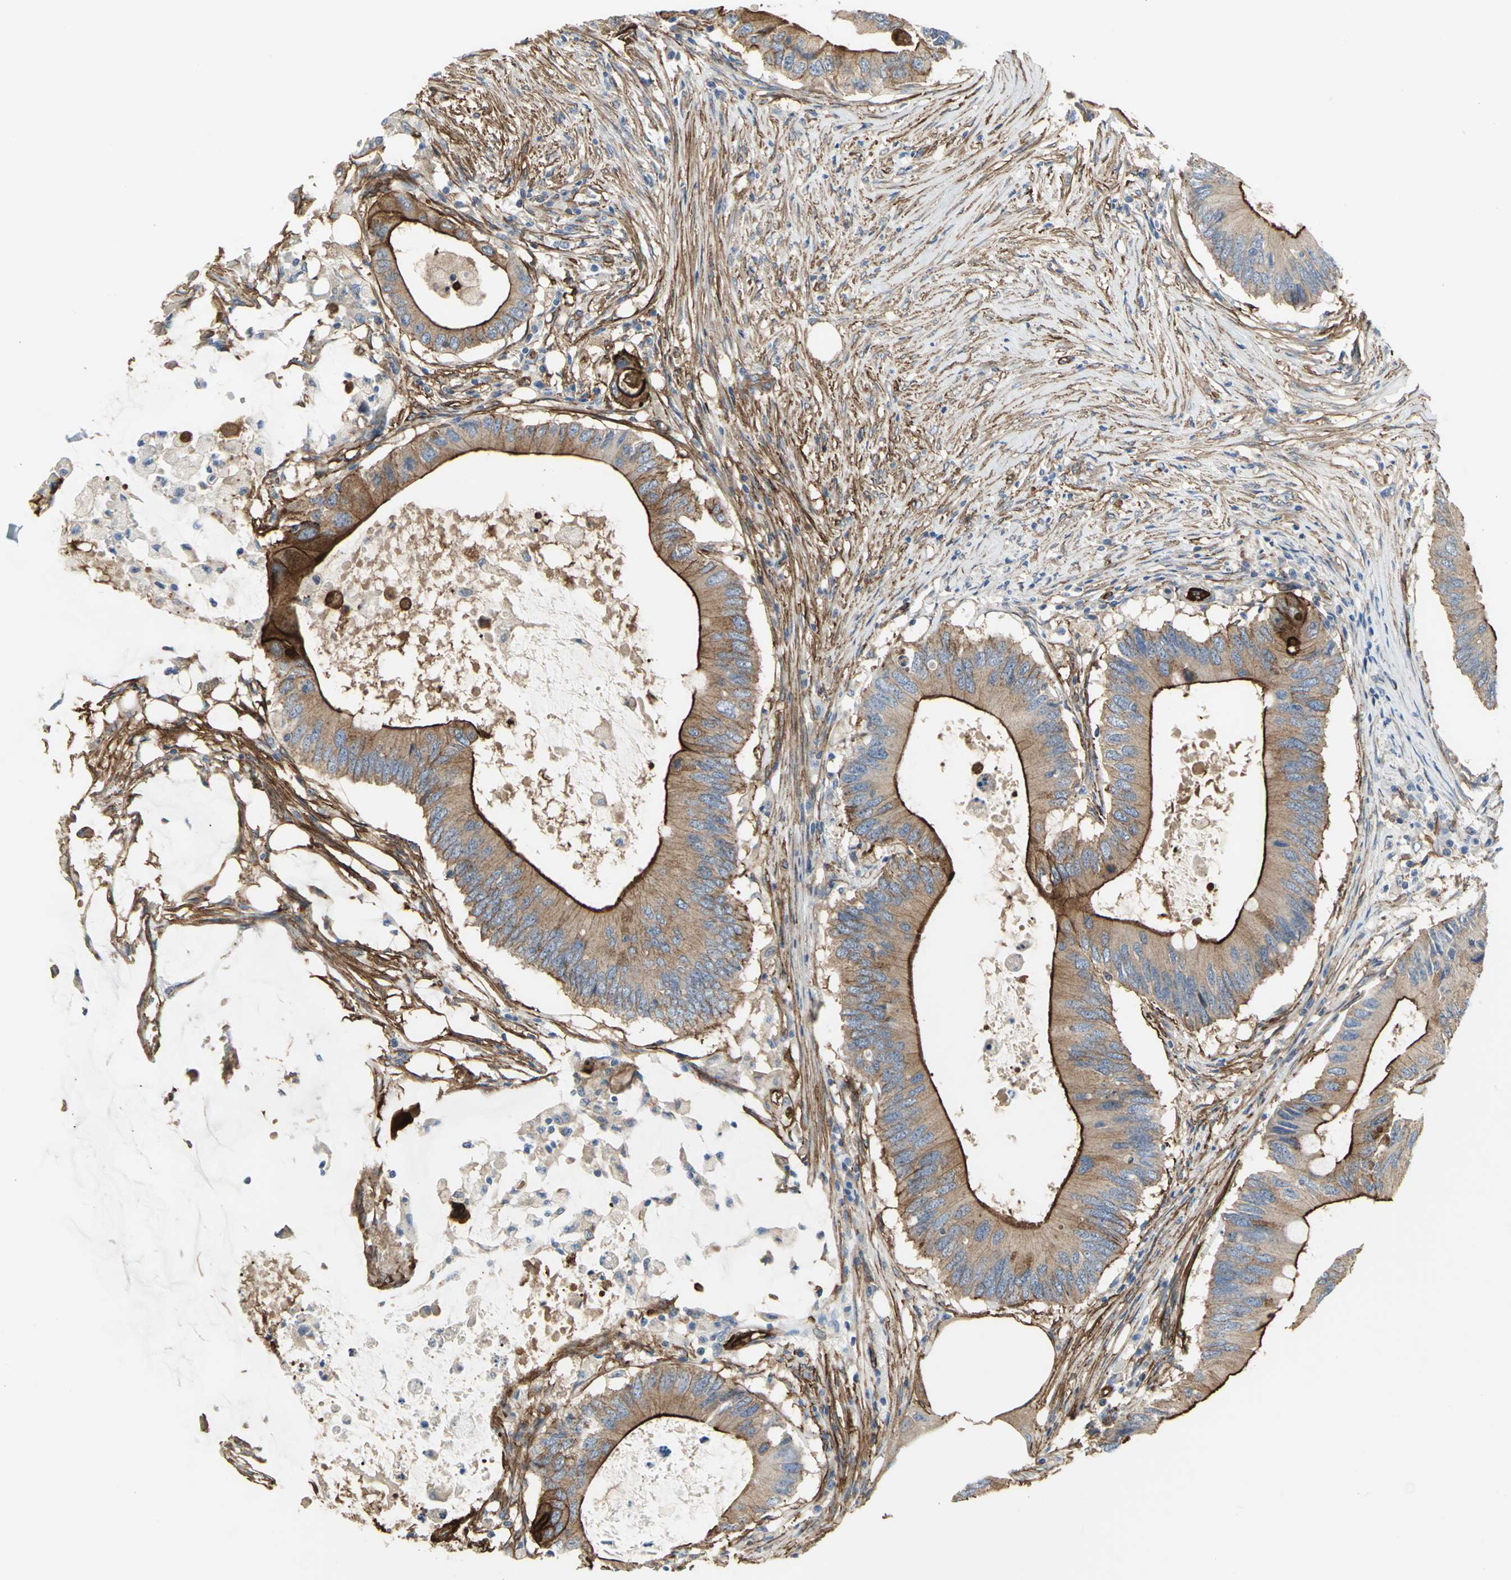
{"staining": {"intensity": "strong", "quantity": ">75%", "location": "cytoplasmic/membranous"}, "tissue": "colorectal cancer", "cell_type": "Tumor cells", "image_type": "cancer", "snomed": [{"axis": "morphology", "description": "Adenocarcinoma, NOS"}, {"axis": "topography", "description": "Colon"}], "caption": "Colorectal cancer stained with DAB immunohistochemistry (IHC) displays high levels of strong cytoplasmic/membranous expression in about >75% of tumor cells.", "gene": "FLNB", "patient": {"sex": "male", "age": 71}}